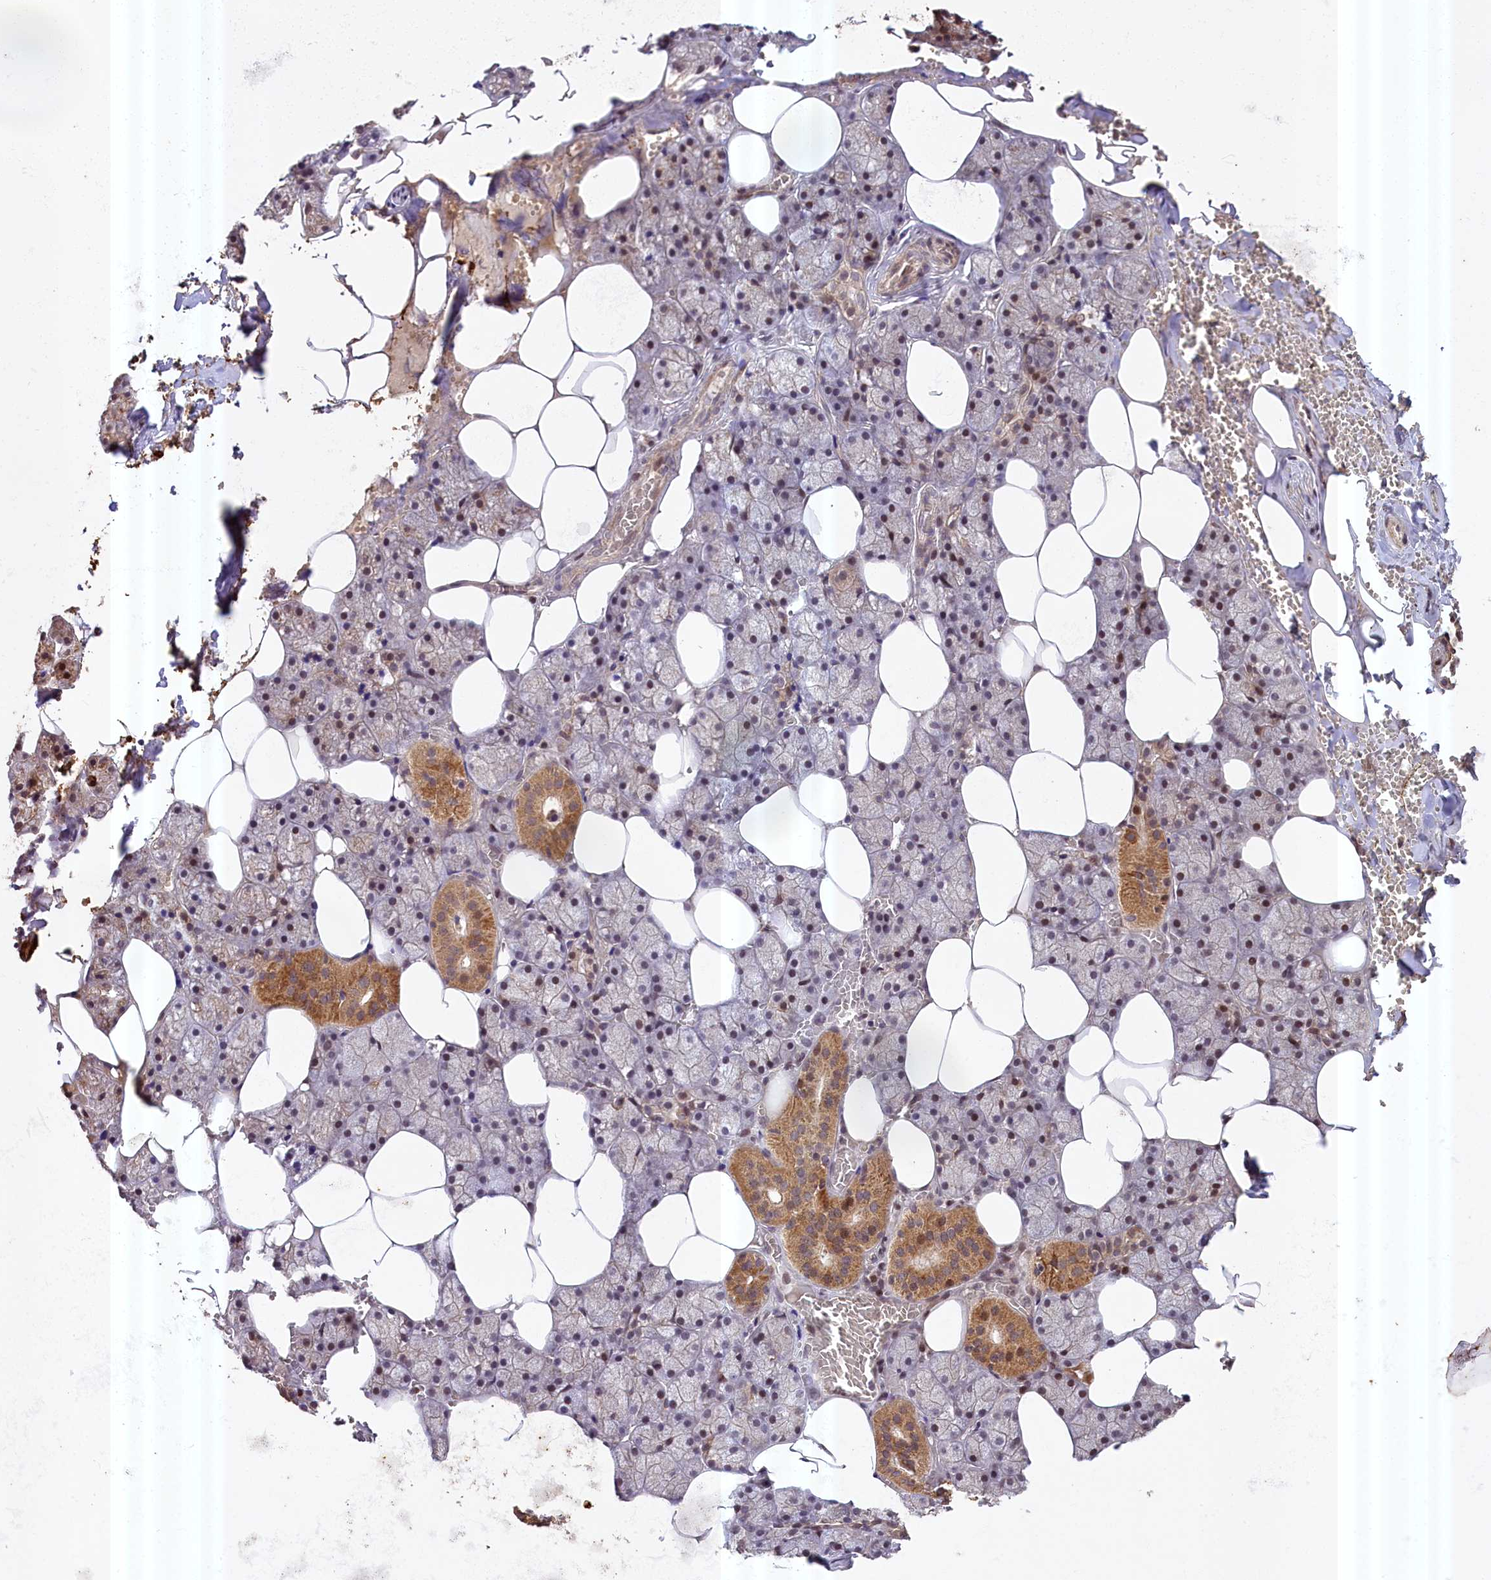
{"staining": {"intensity": "moderate", "quantity": "25%-75%", "location": "cytoplasmic/membranous,nuclear"}, "tissue": "salivary gland", "cell_type": "Glandular cells", "image_type": "normal", "snomed": [{"axis": "morphology", "description": "Normal tissue, NOS"}, {"axis": "topography", "description": "Salivary gland"}], "caption": "Normal salivary gland was stained to show a protein in brown. There is medium levels of moderate cytoplasmic/membranous,nuclear staining in approximately 25%-75% of glandular cells. (DAB (3,3'-diaminobenzidine) IHC with brightfield microscopy, high magnification).", "gene": "ZNF480", "patient": {"sex": "male", "age": 62}}